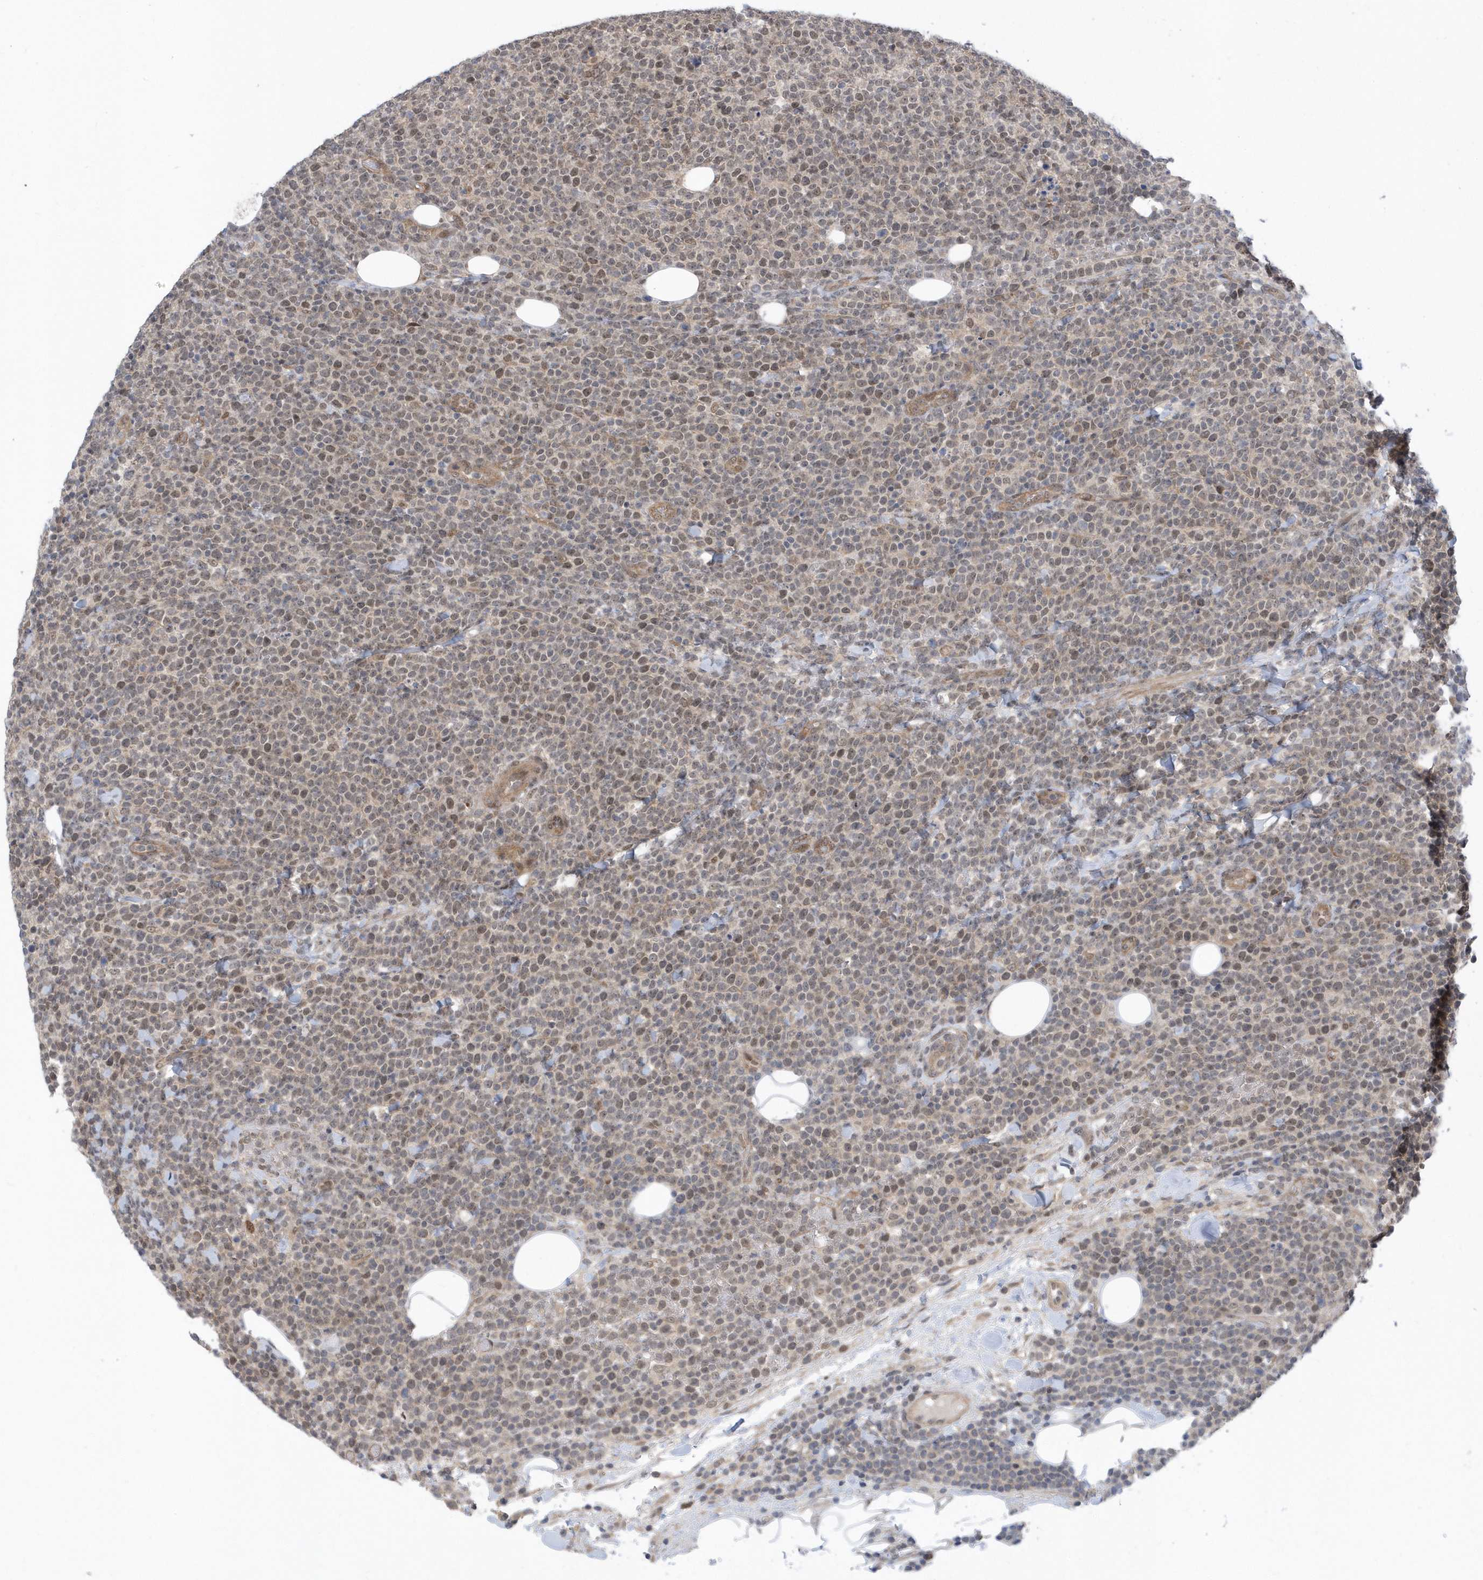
{"staining": {"intensity": "weak", "quantity": "25%-75%", "location": "nuclear"}, "tissue": "lymphoma", "cell_type": "Tumor cells", "image_type": "cancer", "snomed": [{"axis": "morphology", "description": "Malignant lymphoma, non-Hodgkin's type, High grade"}, {"axis": "topography", "description": "Lymph node"}], "caption": "Approximately 25%-75% of tumor cells in human lymphoma reveal weak nuclear protein staining as visualized by brown immunohistochemical staining.", "gene": "USP53", "patient": {"sex": "male", "age": 61}}